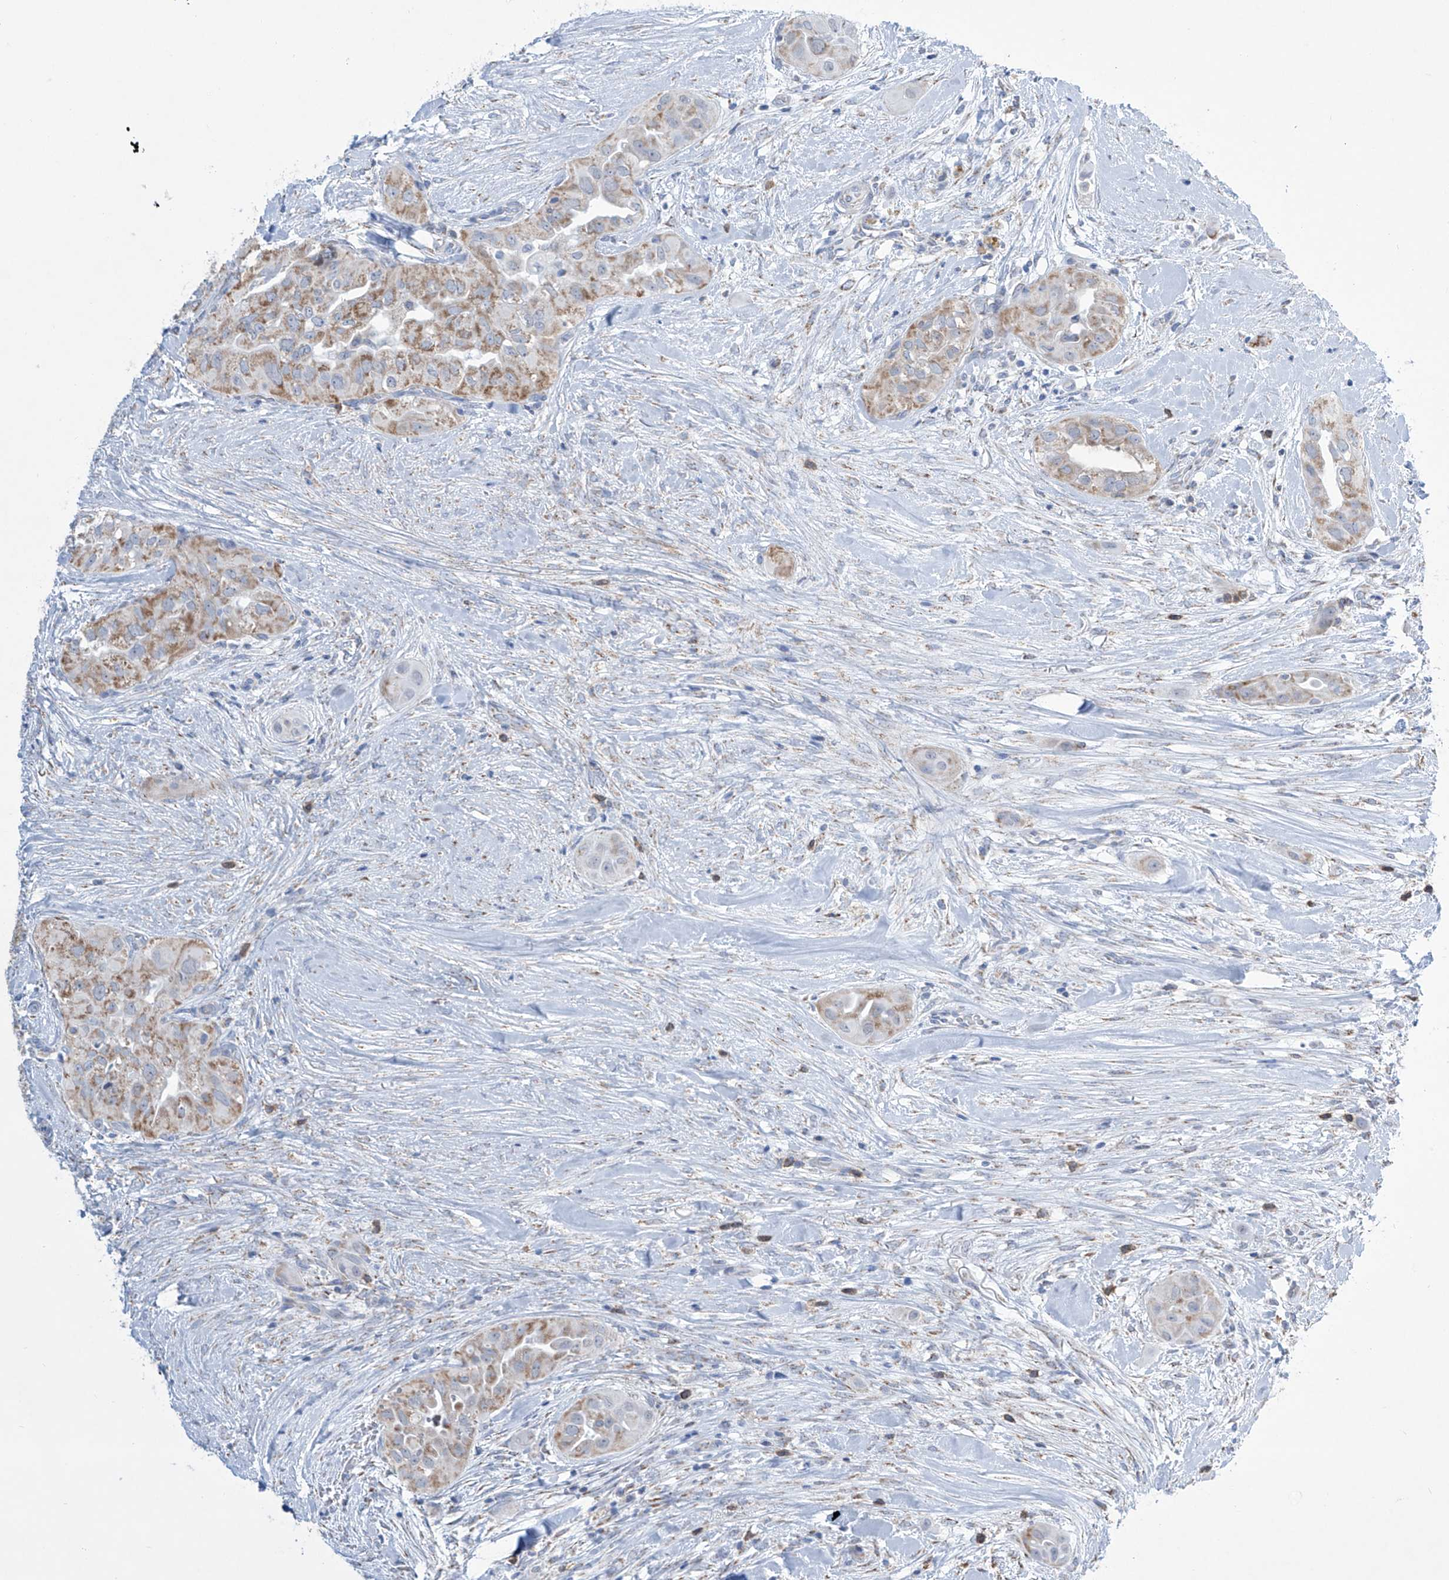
{"staining": {"intensity": "moderate", "quantity": "25%-75%", "location": "cytoplasmic/membranous"}, "tissue": "thyroid cancer", "cell_type": "Tumor cells", "image_type": "cancer", "snomed": [{"axis": "morphology", "description": "Papillary adenocarcinoma, NOS"}, {"axis": "topography", "description": "Thyroid gland"}], "caption": "There is medium levels of moderate cytoplasmic/membranous positivity in tumor cells of papillary adenocarcinoma (thyroid), as demonstrated by immunohistochemical staining (brown color).", "gene": "ALDH6A1", "patient": {"sex": "female", "age": 59}}